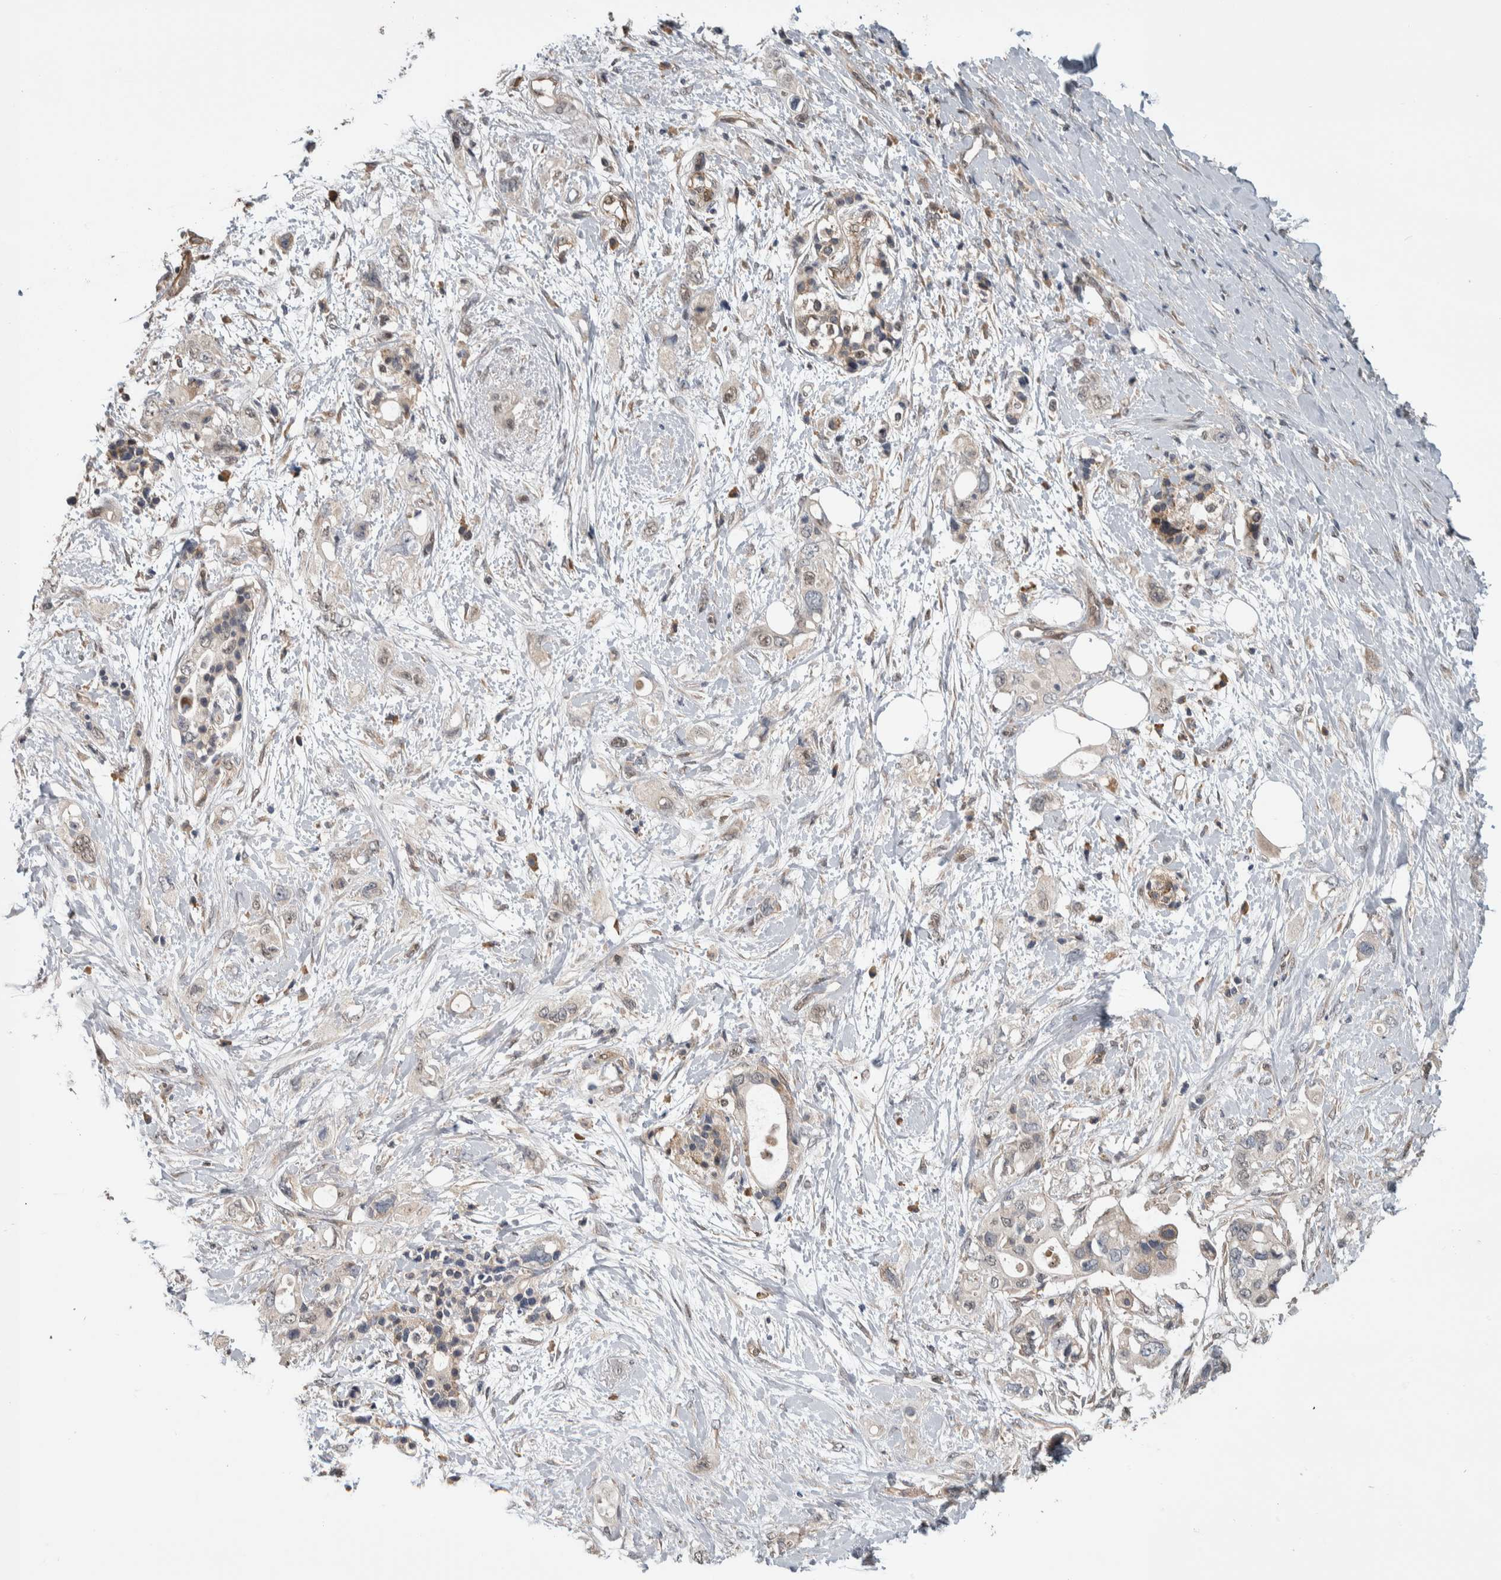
{"staining": {"intensity": "negative", "quantity": "none", "location": "none"}, "tissue": "pancreatic cancer", "cell_type": "Tumor cells", "image_type": "cancer", "snomed": [{"axis": "morphology", "description": "Adenocarcinoma, NOS"}, {"axis": "topography", "description": "Pancreas"}], "caption": "Immunohistochemistry (IHC) of adenocarcinoma (pancreatic) shows no positivity in tumor cells.", "gene": "PRDM4", "patient": {"sex": "female", "age": 56}}